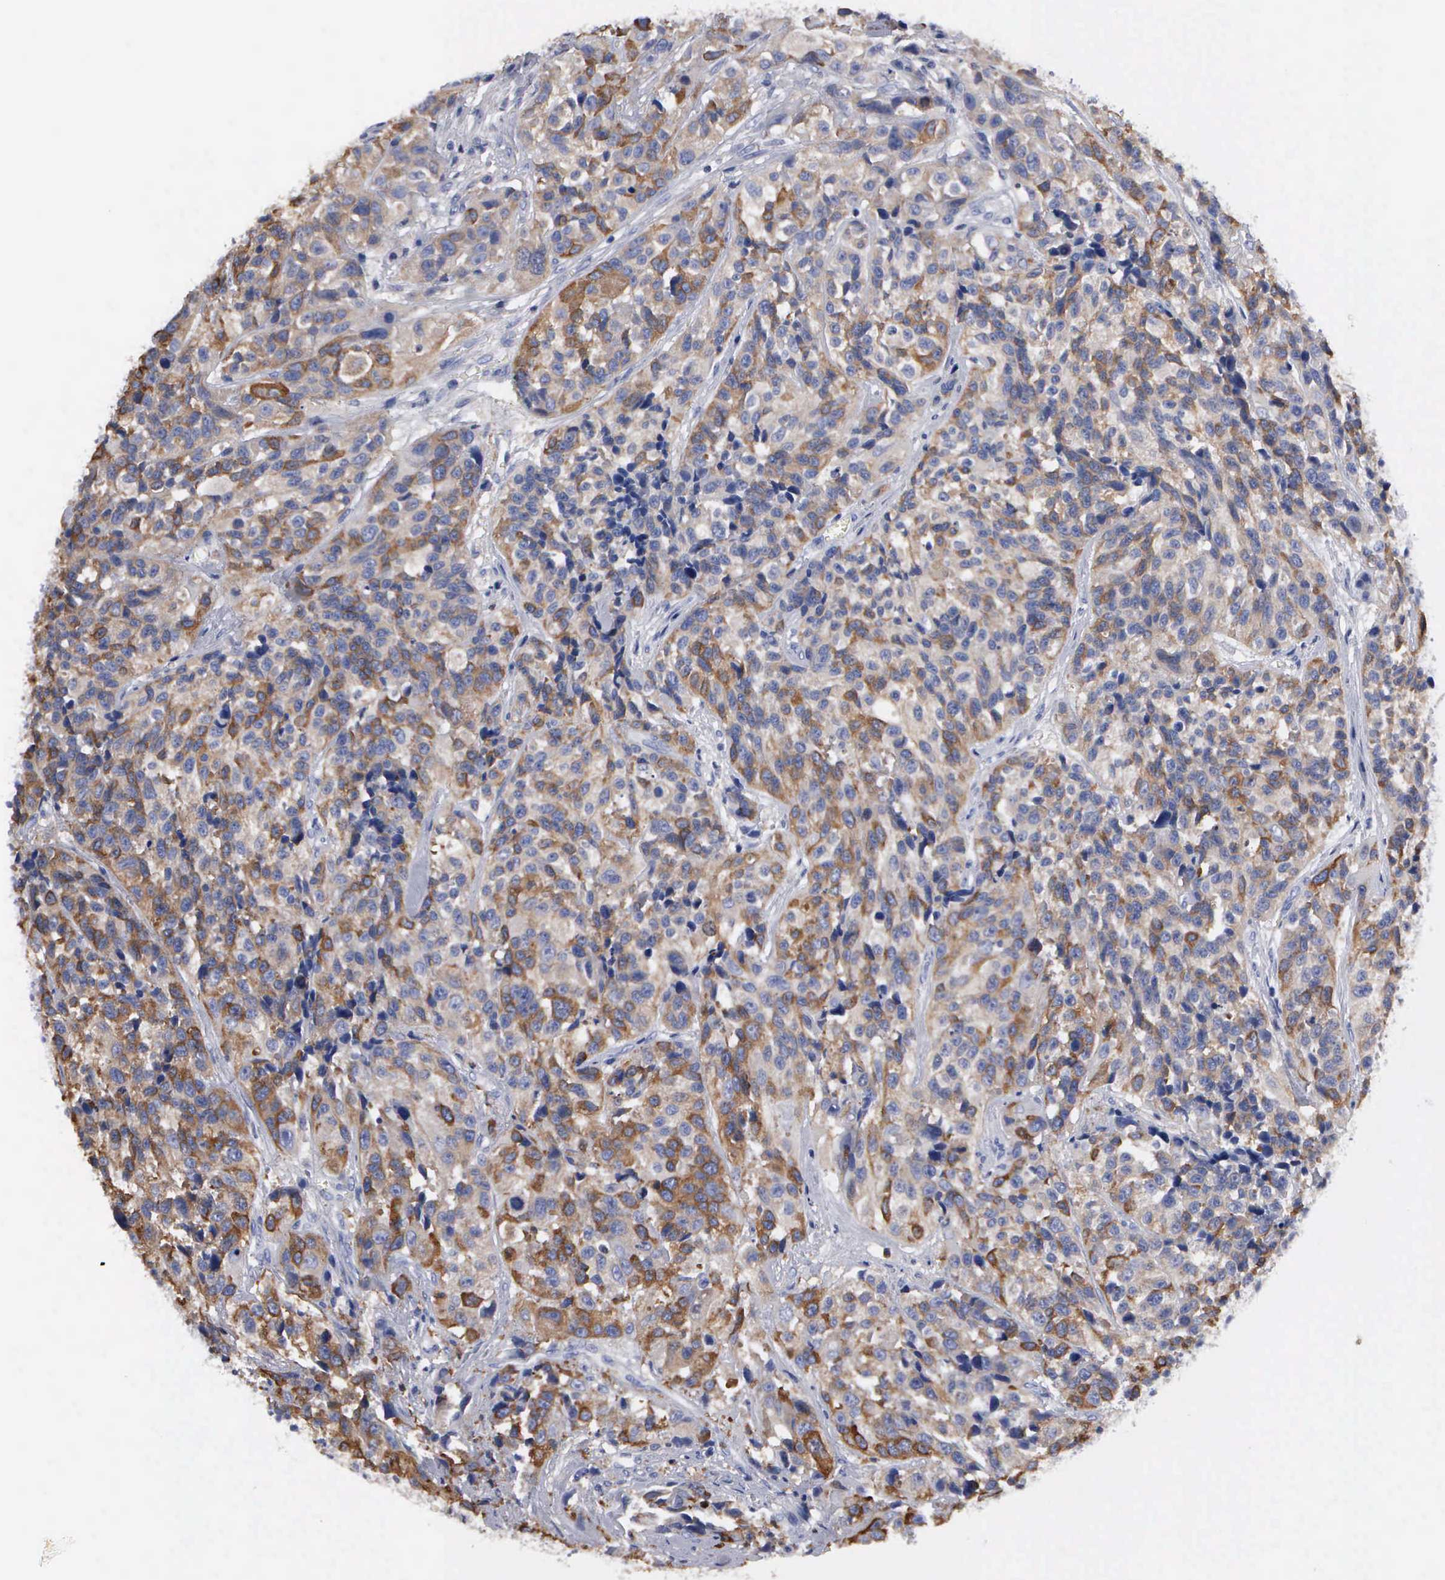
{"staining": {"intensity": "moderate", "quantity": ">75%", "location": "cytoplasmic/membranous"}, "tissue": "urothelial cancer", "cell_type": "Tumor cells", "image_type": "cancer", "snomed": [{"axis": "morphology", "description": "Urothelial carcinoma, High grade"}, {"axis": "topography", "description": "Urinary bladder"}], "caption": "A brown stain shows moderate cytoplasmic/membranous expression of a protein in human urothelial cancer tumor cells.", "gene": "G6PD", "patient": {"sex": "female", "age": 81}}